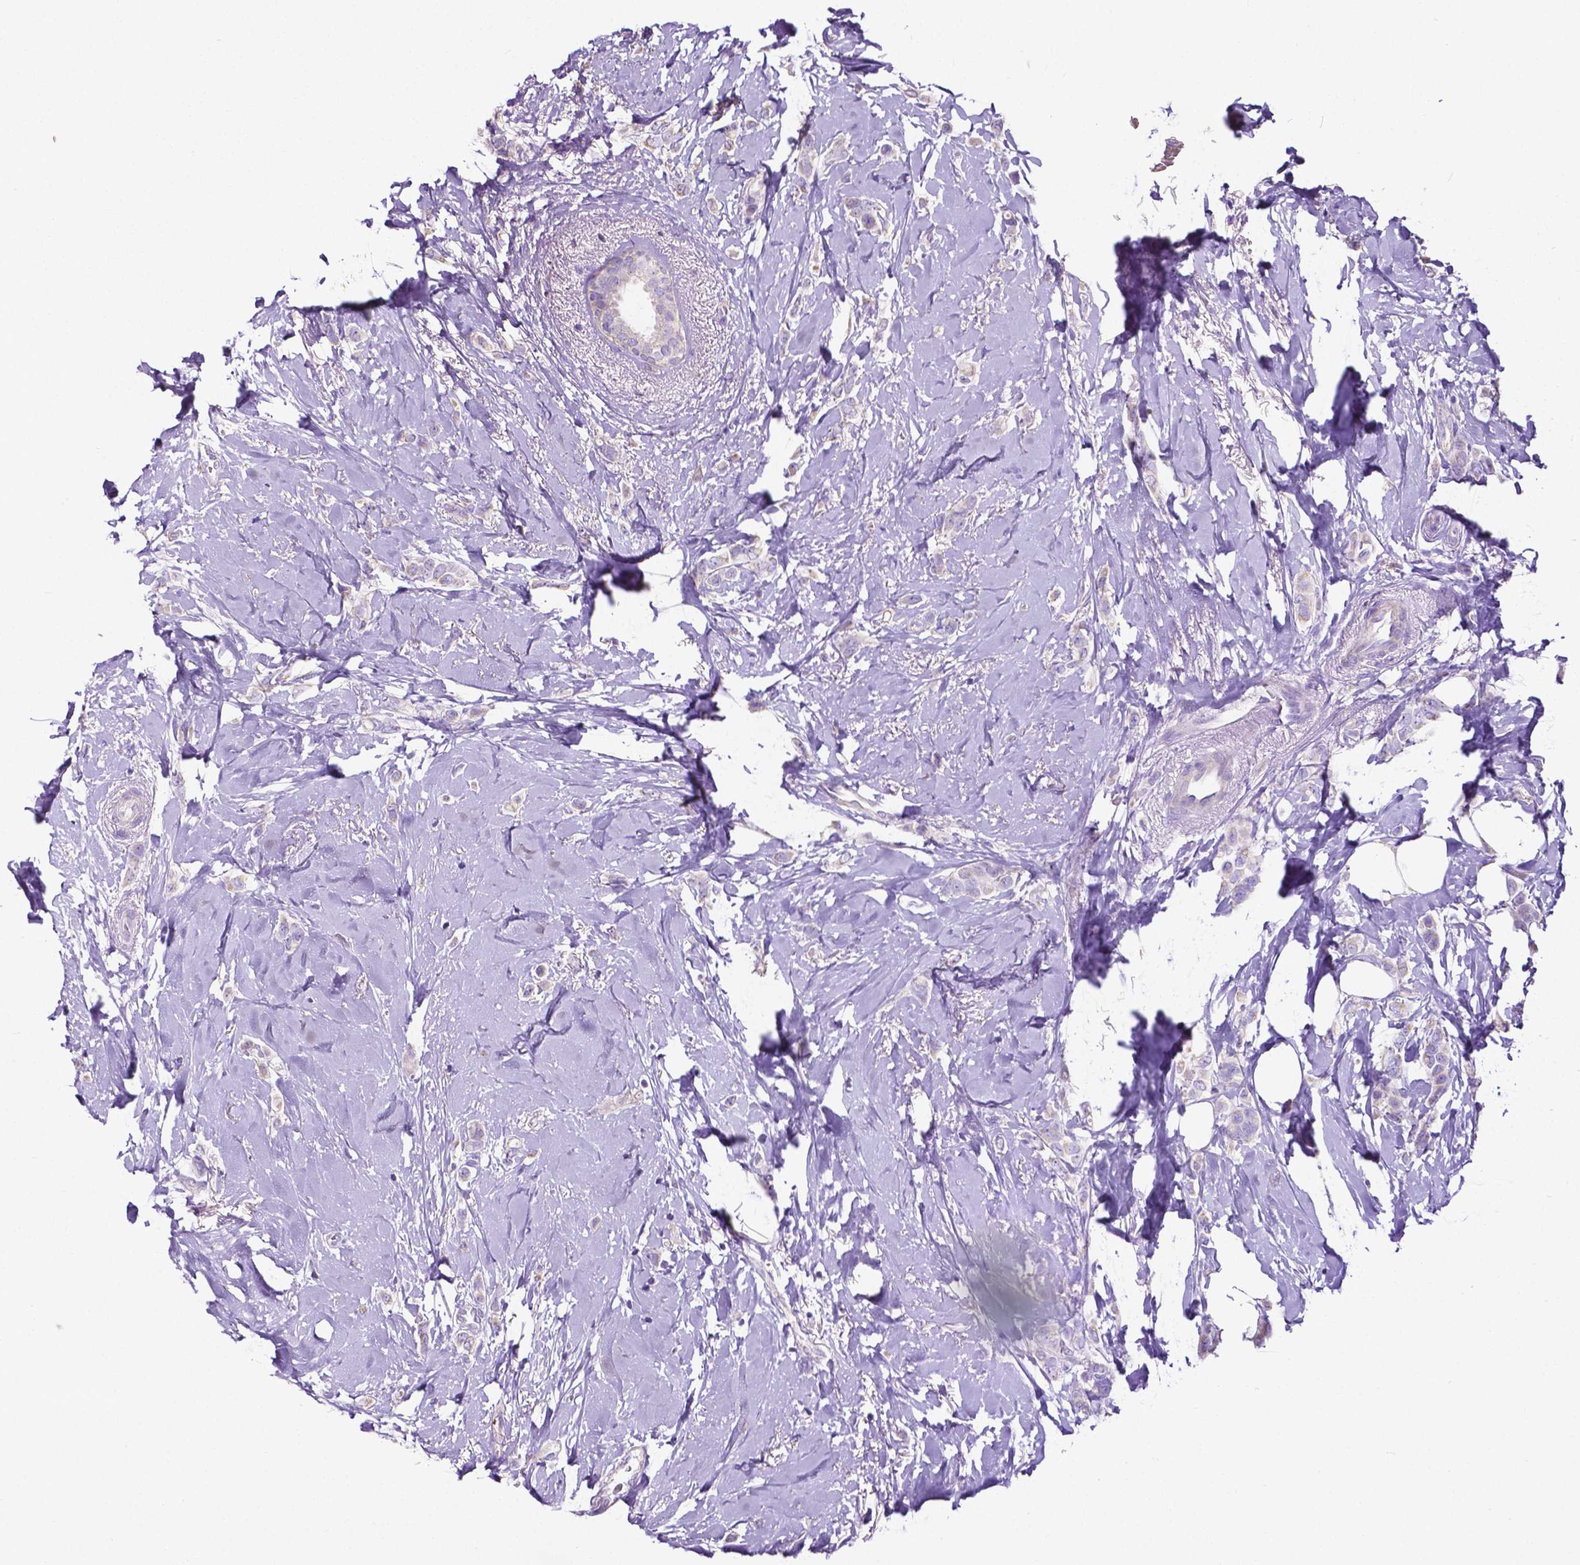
{"staining": {"intensity": "negative", "quantity": "none", "location": "none"}, "tissue": "breast cancer", "cell_type": "Tumor cells", "image_type": "cancer", "snomed": [{"axis": "morphology", "description": "Lobular carcinoma"}, {"axis": "topography", "description": "Breast"}], "caption": "DAB (3,3'-diaminobenzidine) immunohistochemical staining of human breast cancer (lobular carcinoma) exhibits no significant staining in tumor cells.", "gene": "MMP9", "patient": {"sex": "female", "age": 66}}